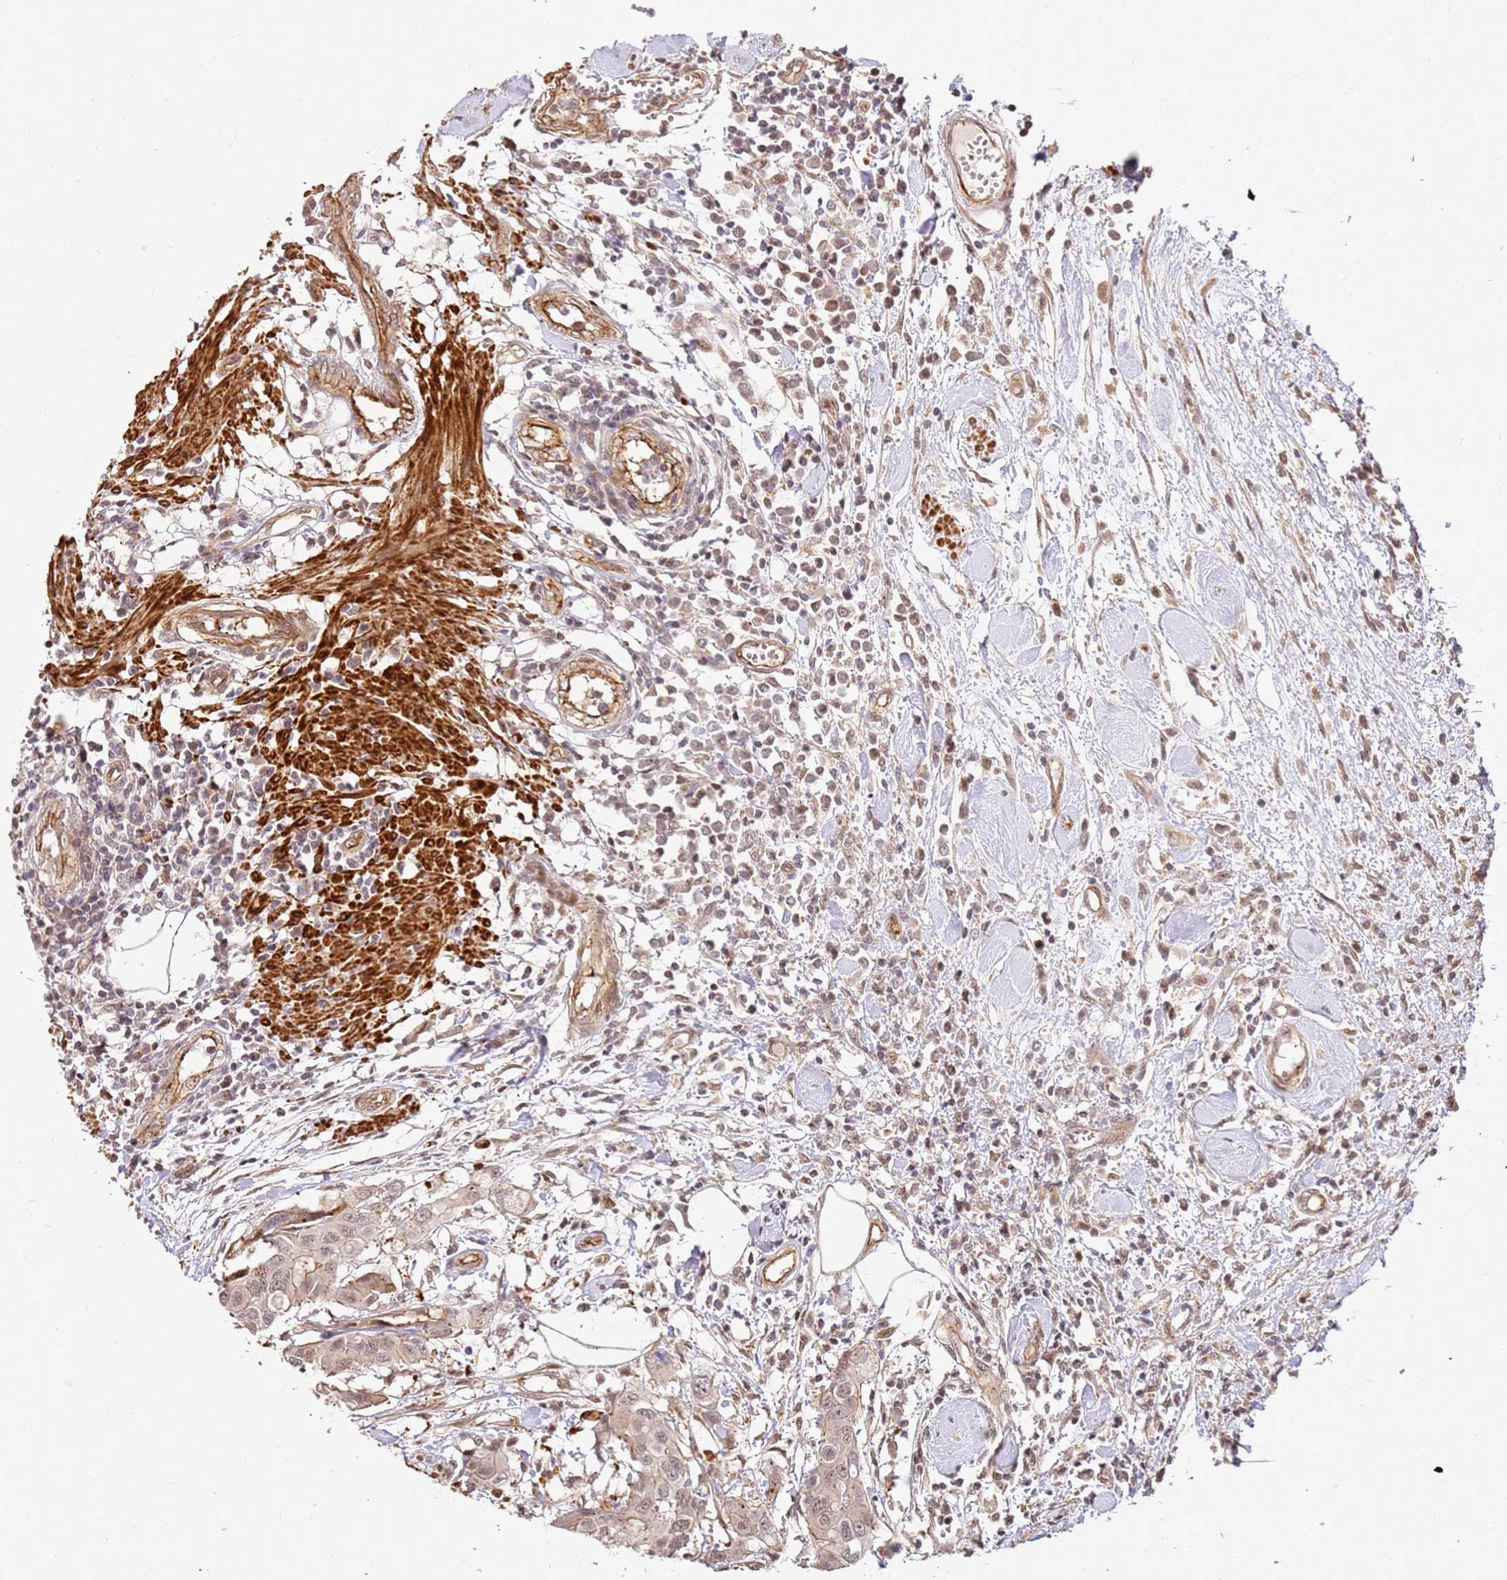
{"staining": {"intensity": "weak", "quantity": ">75%", "location": "cytoplasmic/membranous,nuclear"}, "tissue": "colorectal cancer", "cell_type": "Tumor cells", "image_type": "cancer", "snomed": [{"axis": "morphology", "description": "Adenocarcinoma, NOS"}, {"axis": "topography", "description": "Colon"}], "caption": "A low amount of weak cytoplasmic/membranous and nuclear positivity is identified in approximately >75% of tumor cells in adenocarcinoma (colorectal) tissue.", "gene": "ST18", "patient": {"sex": "male", "age": 77}}